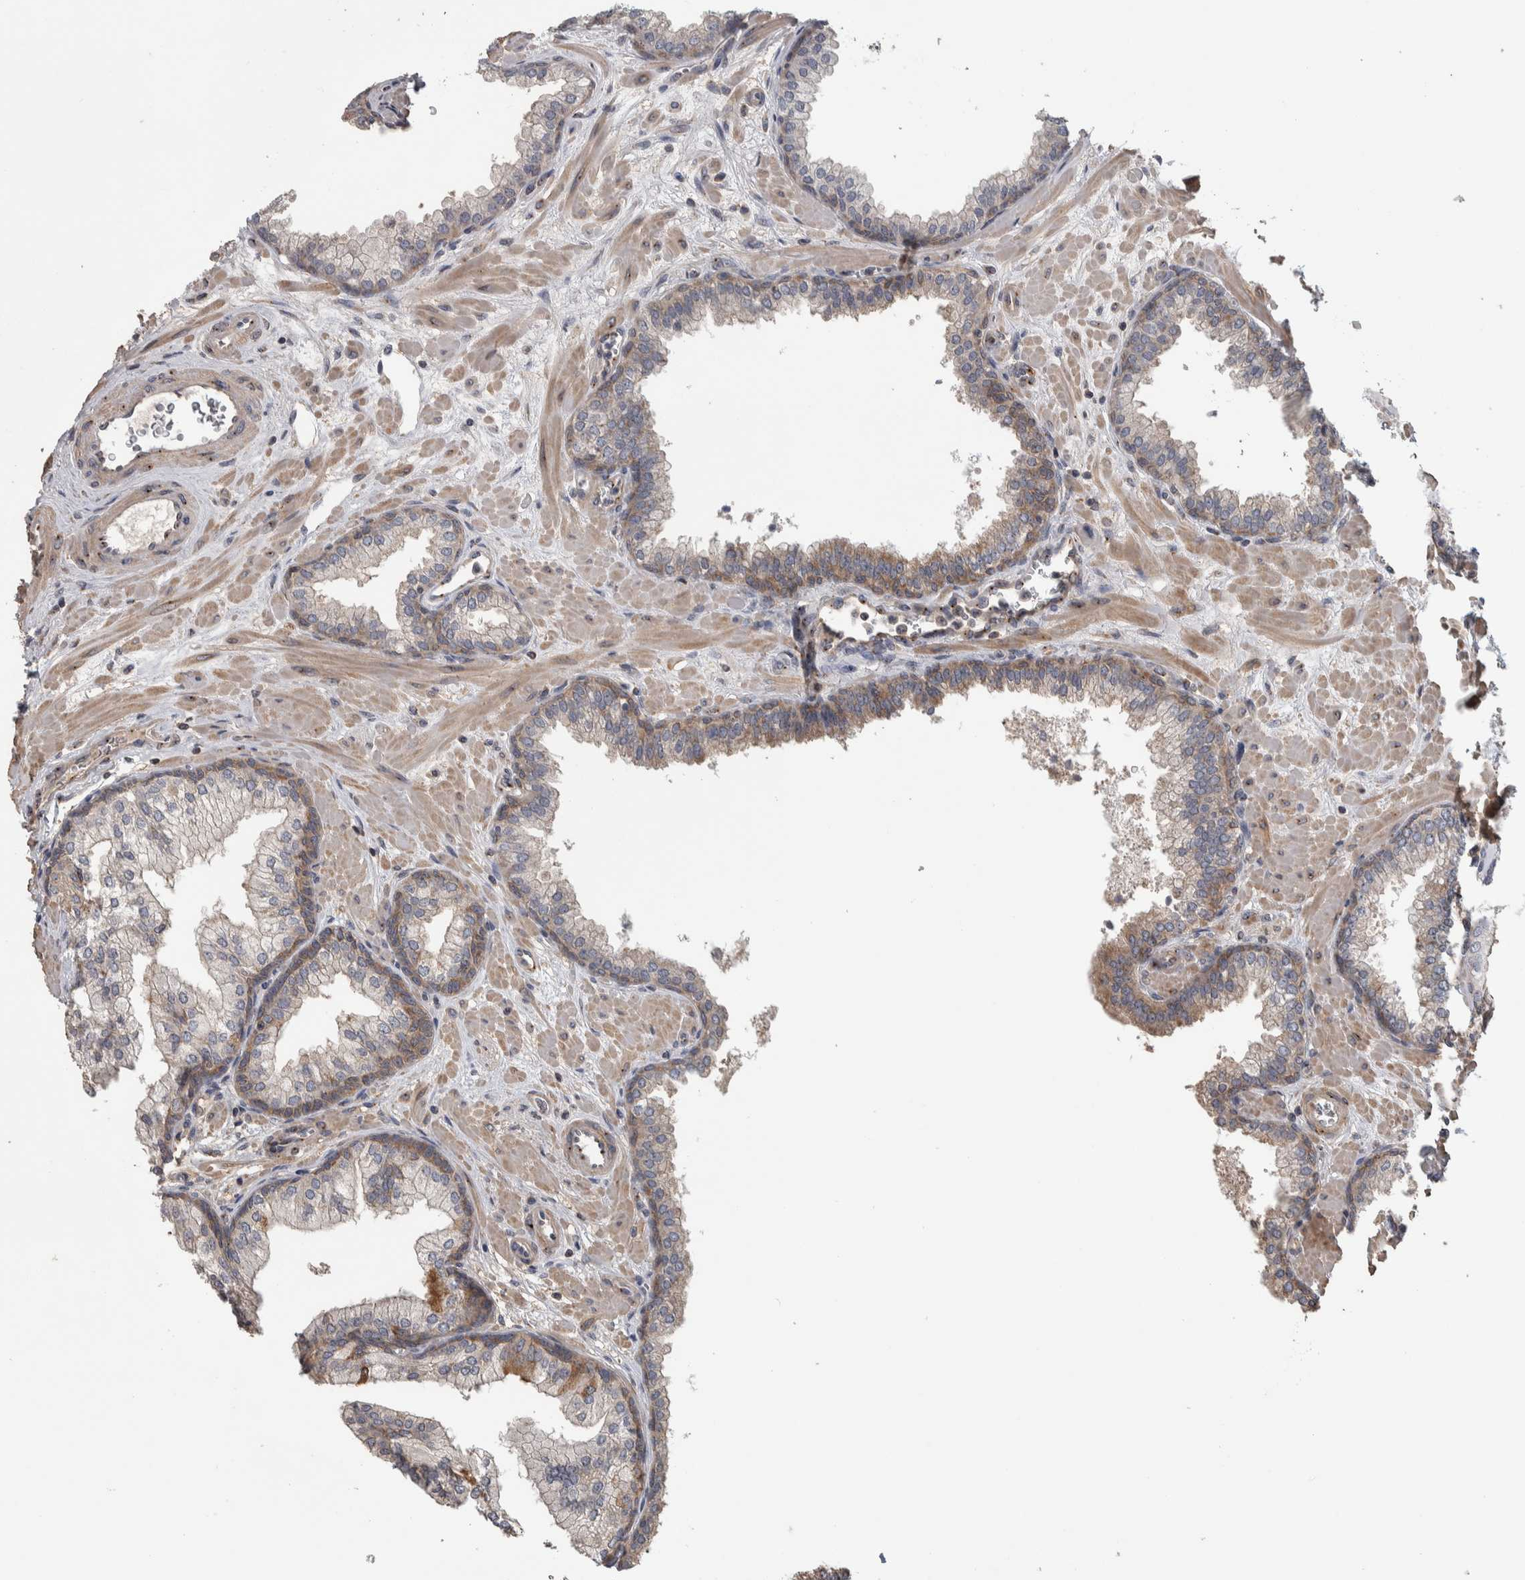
{"staining": {"intensity": "moderate", "quantity": "25%-75%", "location": "cytoplasmic/membranous"}, "tissue": "prostate", "cell_type": "Glandular cells", "image_type": "normal", "snomed": [{"axis": "morphology", "description": "Normal tissue, NOS"}, {"axis": "morphology", "description": "Urothelial carcinoma, Low grade"}, {"axis": "topography", "description": "Urinary bladder"}, {"axis": "topography", "description": "Prostate"}], "caption": "Prostate stained for a protein exhibits moderate cytoplasmic/membranous positivity in glandular cells.", "gene": "IFRD1", "patient": {"sex": "male", "age": 60}}